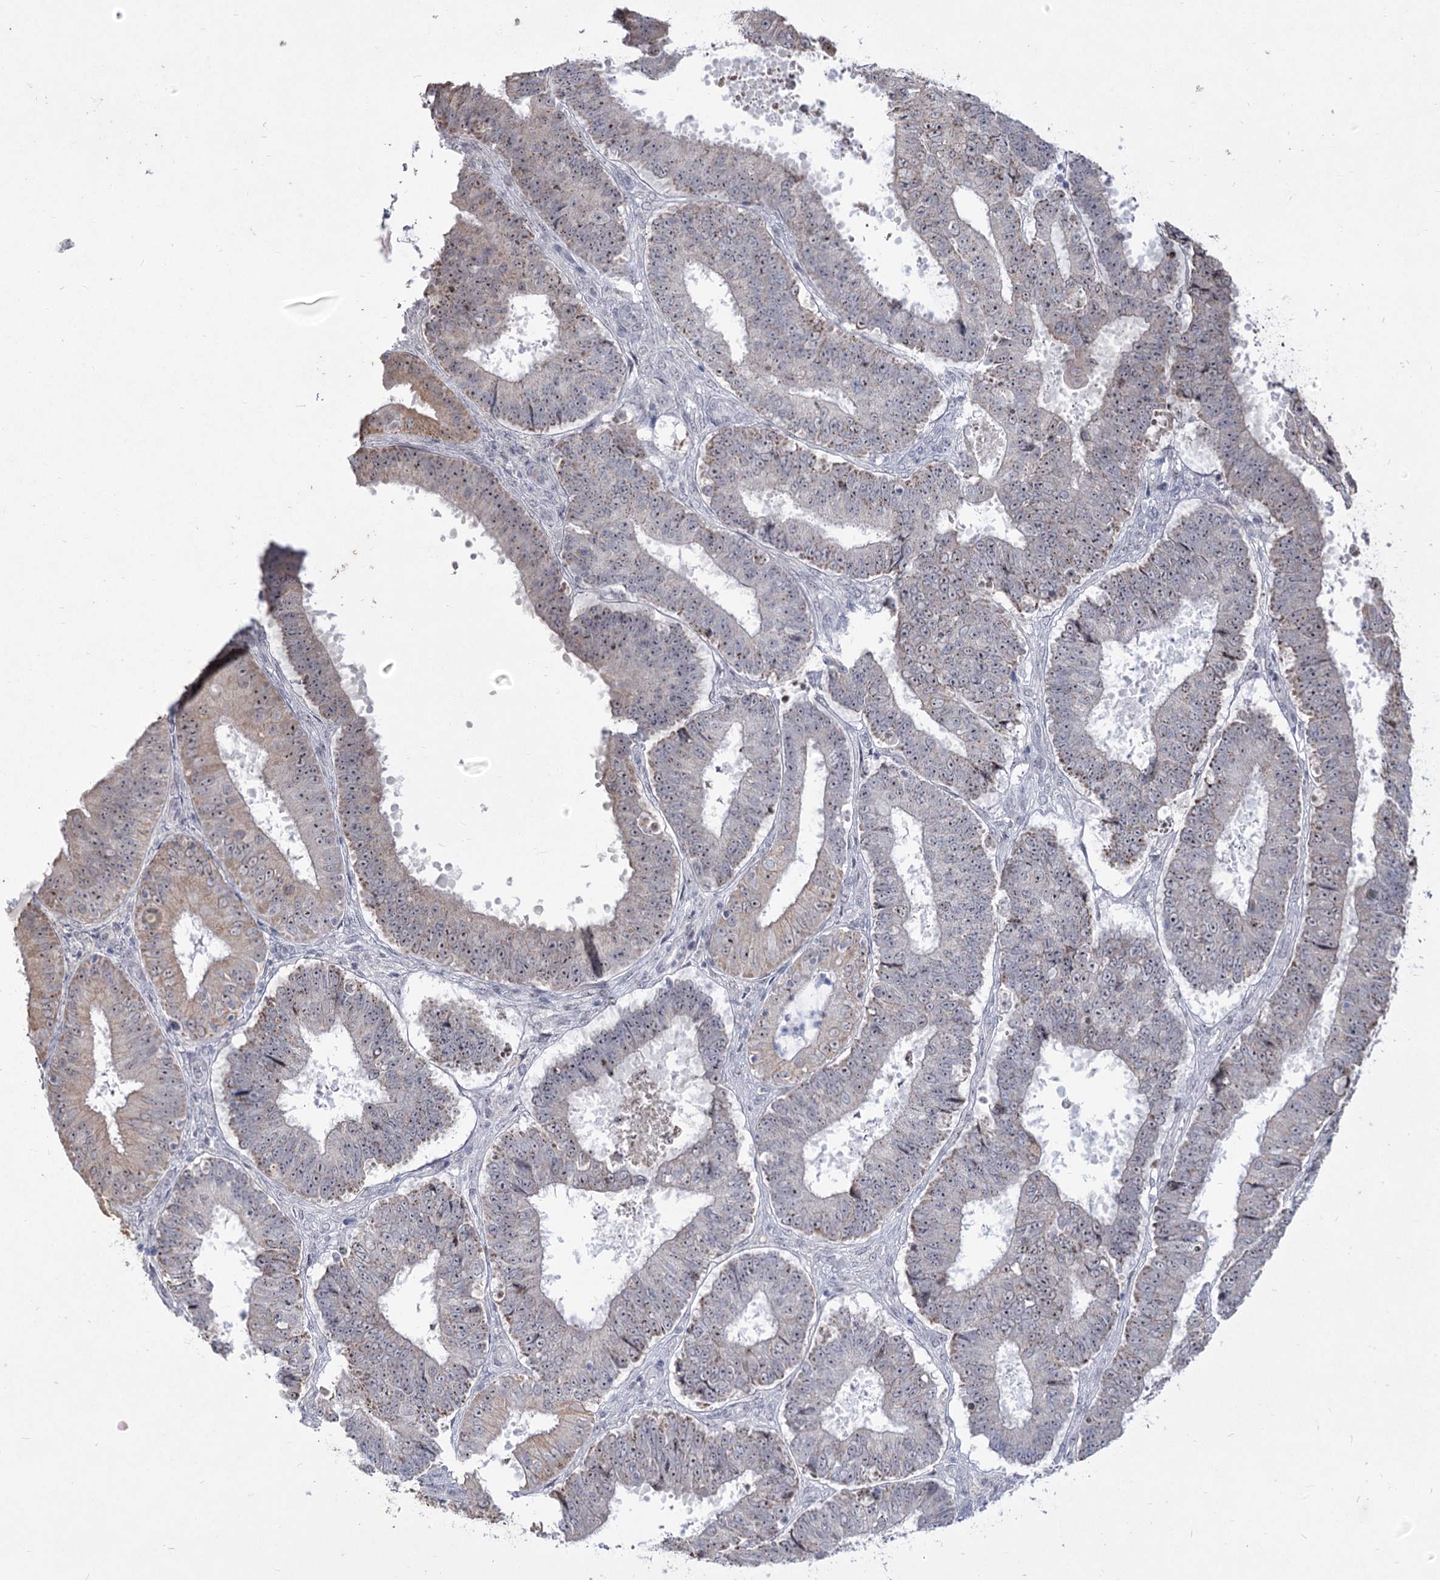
{"staining": {"intensity": "weak", "quantity": "25%-75%", "location": "cytoplasmic/membranous,nuclear"}, "tissue": "ovarian cancer", "cell_type": "Tumor cells", "image_type": "cancer", "snomed": [{"axis": "morphology", "description": "Carcinoma, endometroid"}, {"axis": "topography", "description": "Appendix"}, {"axis": "topography", "description": "Ovary"}], "caption": "High-power microscopy captured an immunohistochemistry histopathology image of endometroid carcinoma (ovarian), revealing weak cytoplasmic/membranous and nuclear expression in about 25%-75% of tumor cells.", "gene": "DDX50", "patient": {"sex": "female", "age": 42}}